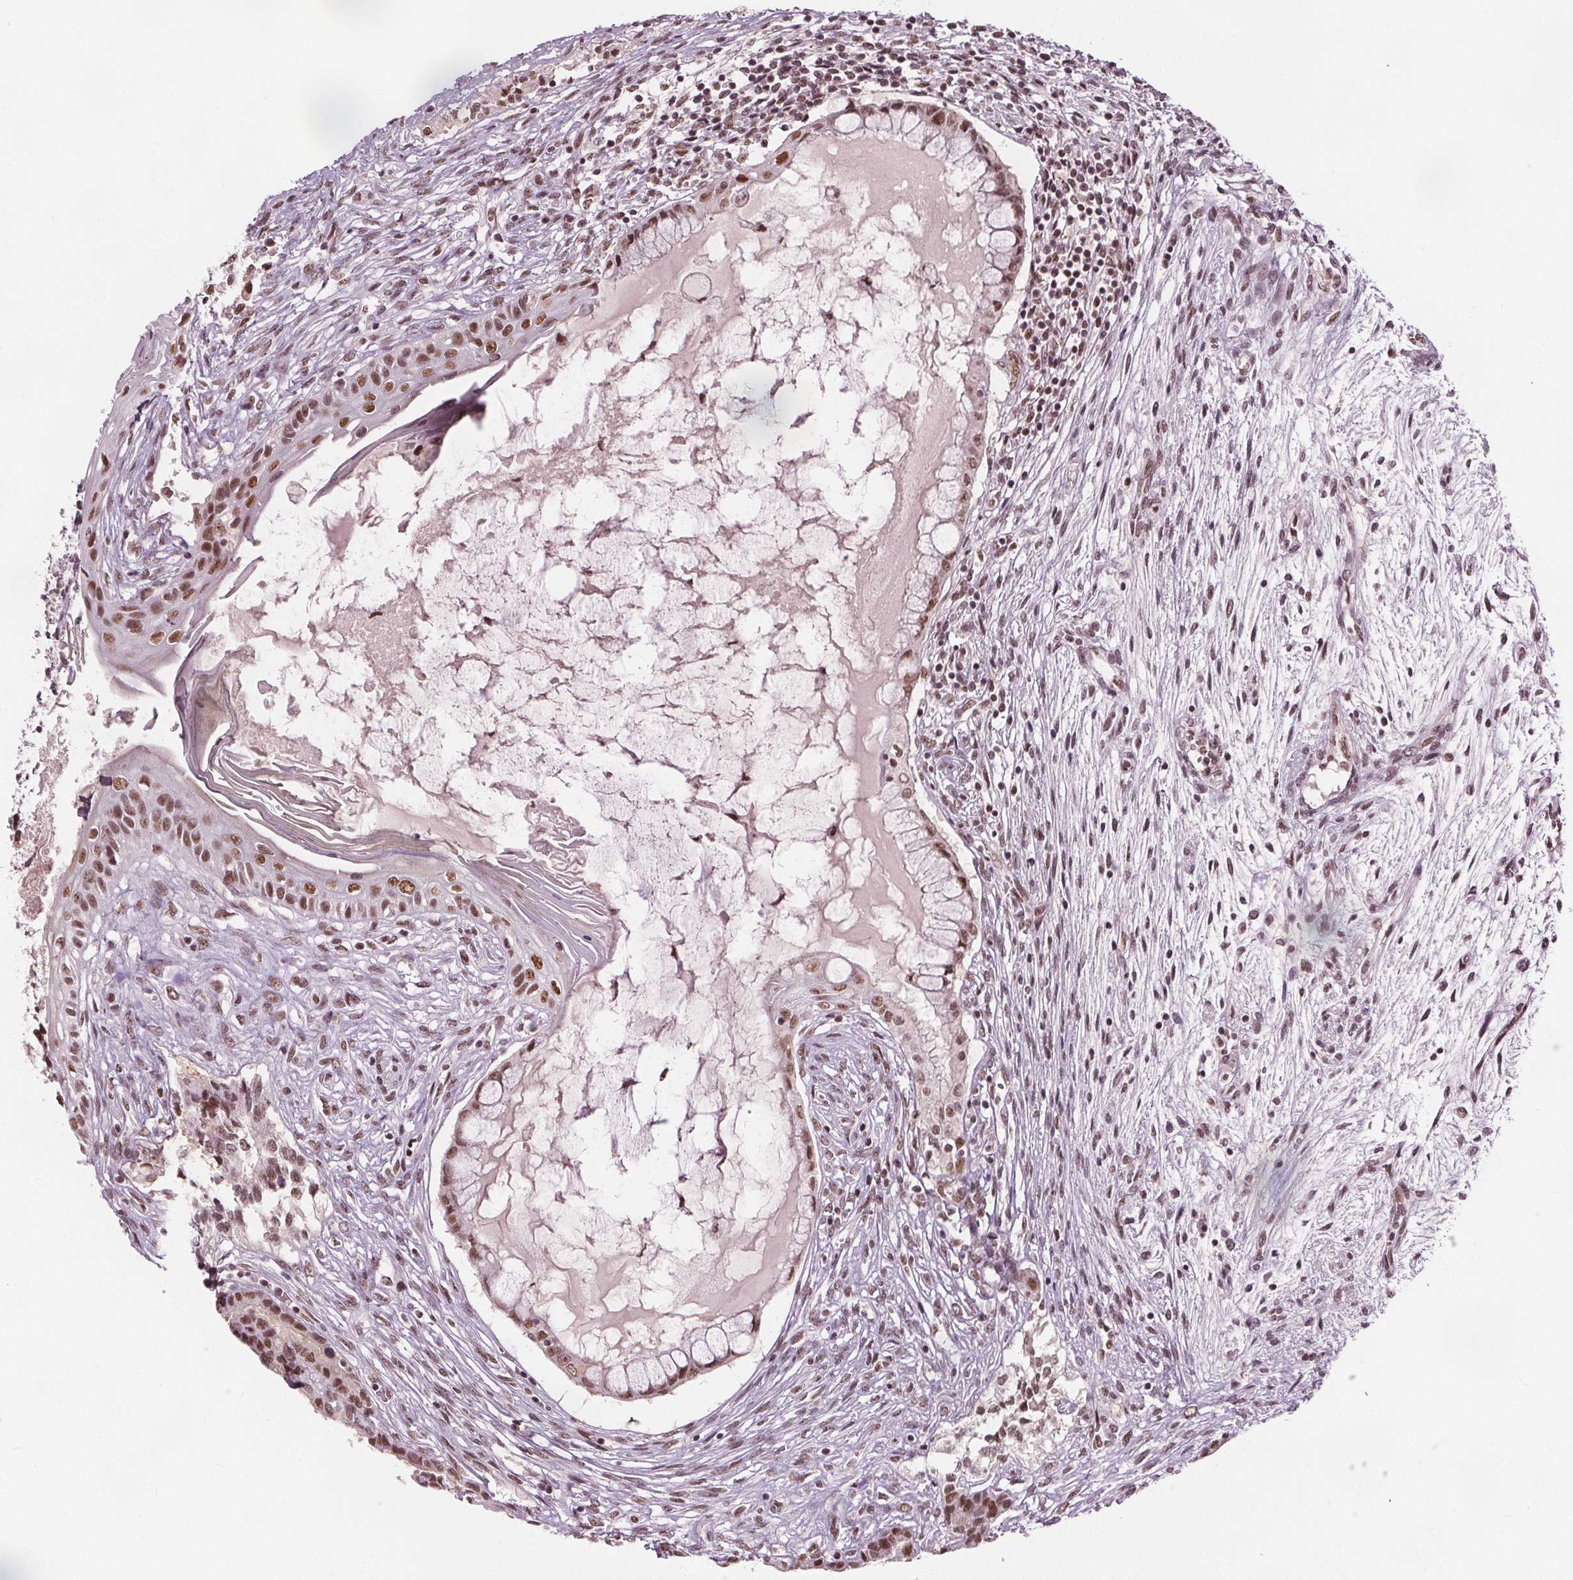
{"staining": {"intensity": "moderate", "quantity": ">75%", "location": "nuclear"}, "tissue": "testis cancer", "cell_type": "Tumor cells", "image_type": "cancer", "snomed": [{"axis": "morphology", "description": "Carcinoma, Embryonal, NOS"}, {"axis": "topography", "description": "Testis"}], "caption": "Protein analysis of testis cancer tissue displays moderate nuclear expression in approximately >75% of tumor cells.", "gene": "IWS1", "patient": {"sex": "male", "age": 37}}